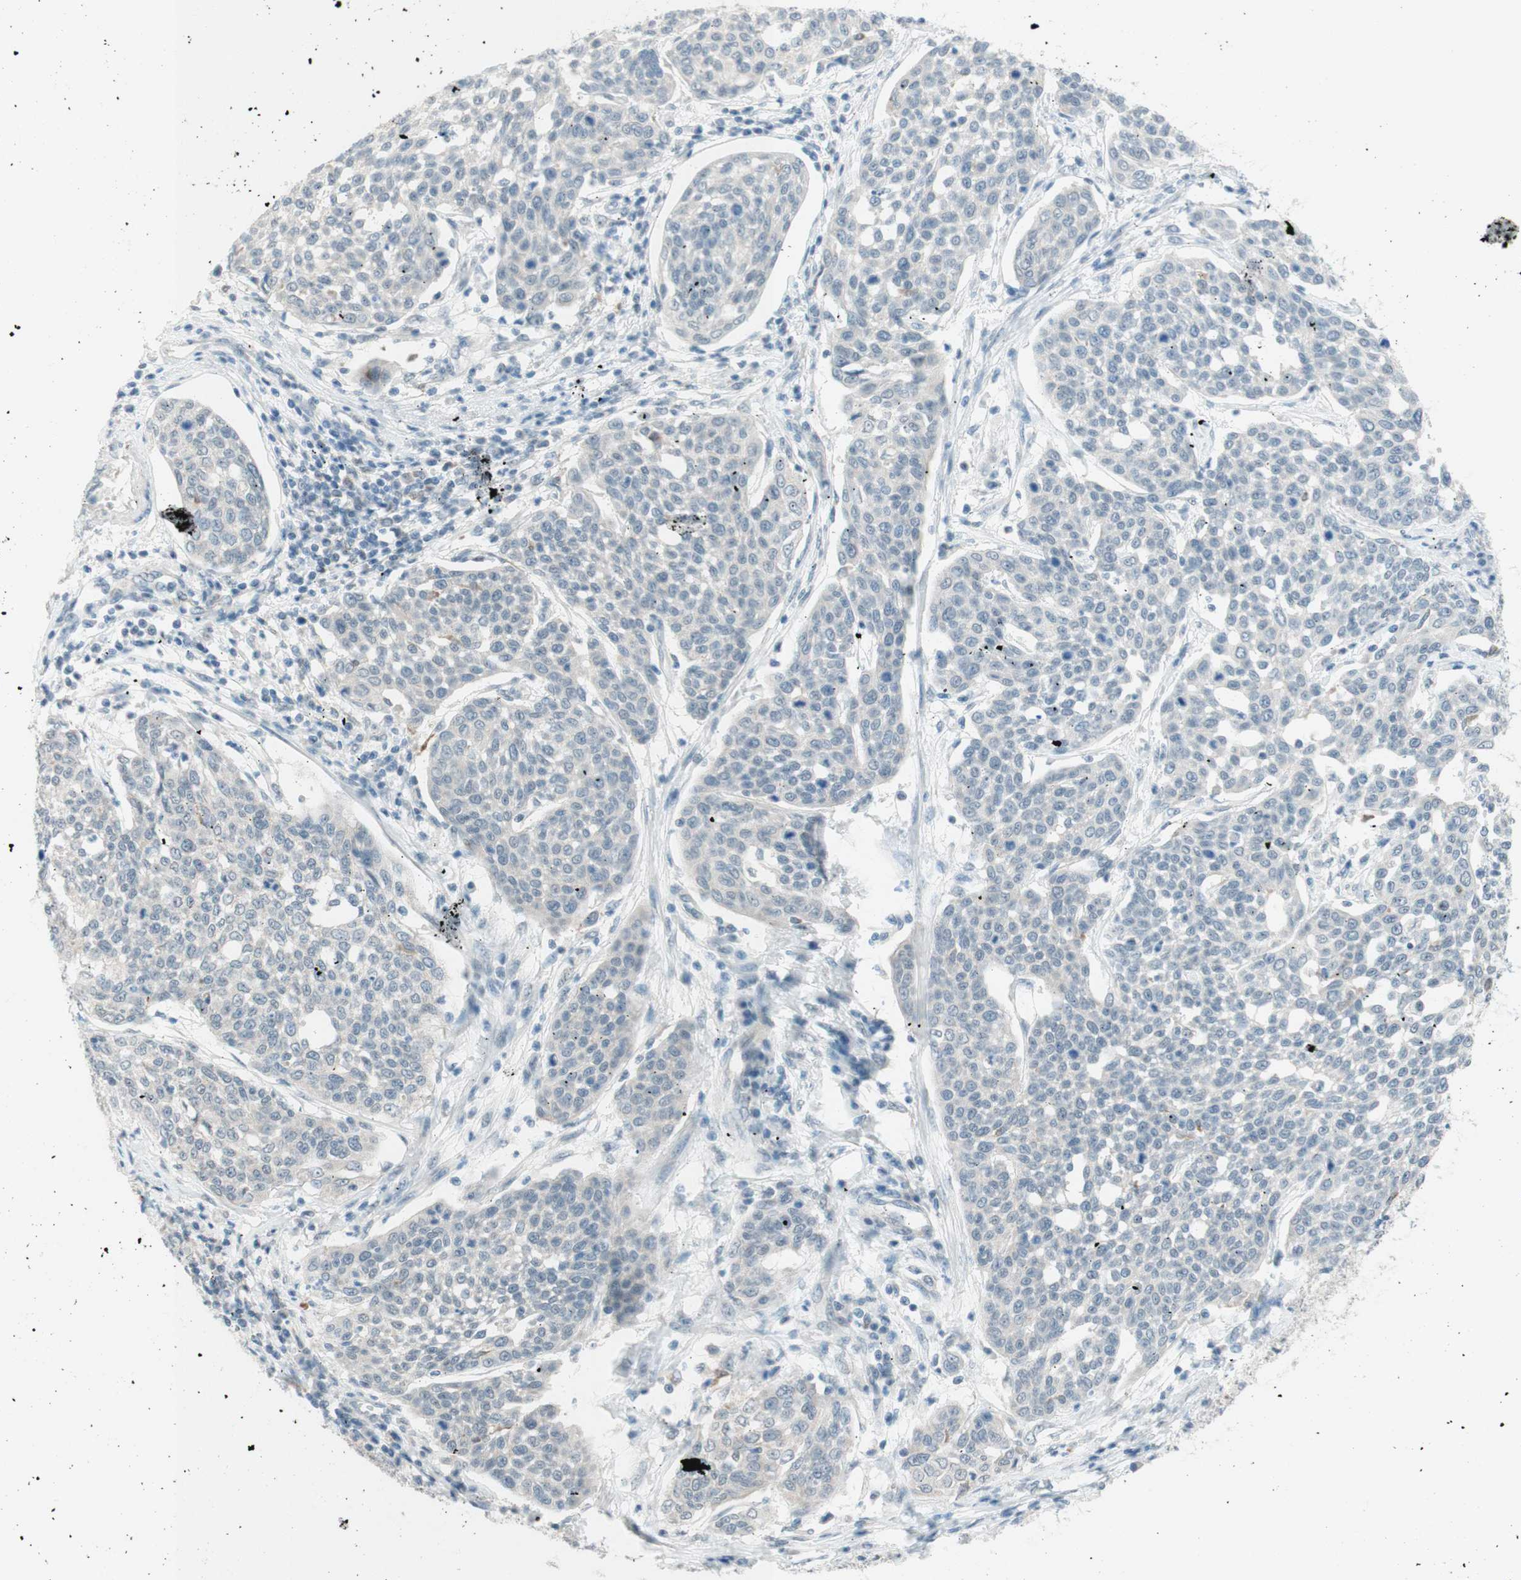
{"staining": {"intensity": "negative", "quantity": "none", "location": "none"}, "tissue": "cervical cancer", "cell_type": "Tumor cells", "image_type": "cancer", "snomed": [{"axis": "morphology", "description": "Squamous cell carcinoma, NOS"}, {"axis": "topography", "description": "Cervix"}], "caption": "Immunohistochemistry image of neoplastic tissue: cervical cancer (squamous cell carcinoma) stained with DAB (3,3'-diaminobenzidine) shows no significant protein expression in tumor cells.", "gene": "JPH1", "patient": {"sex": "female", "age": 34}}